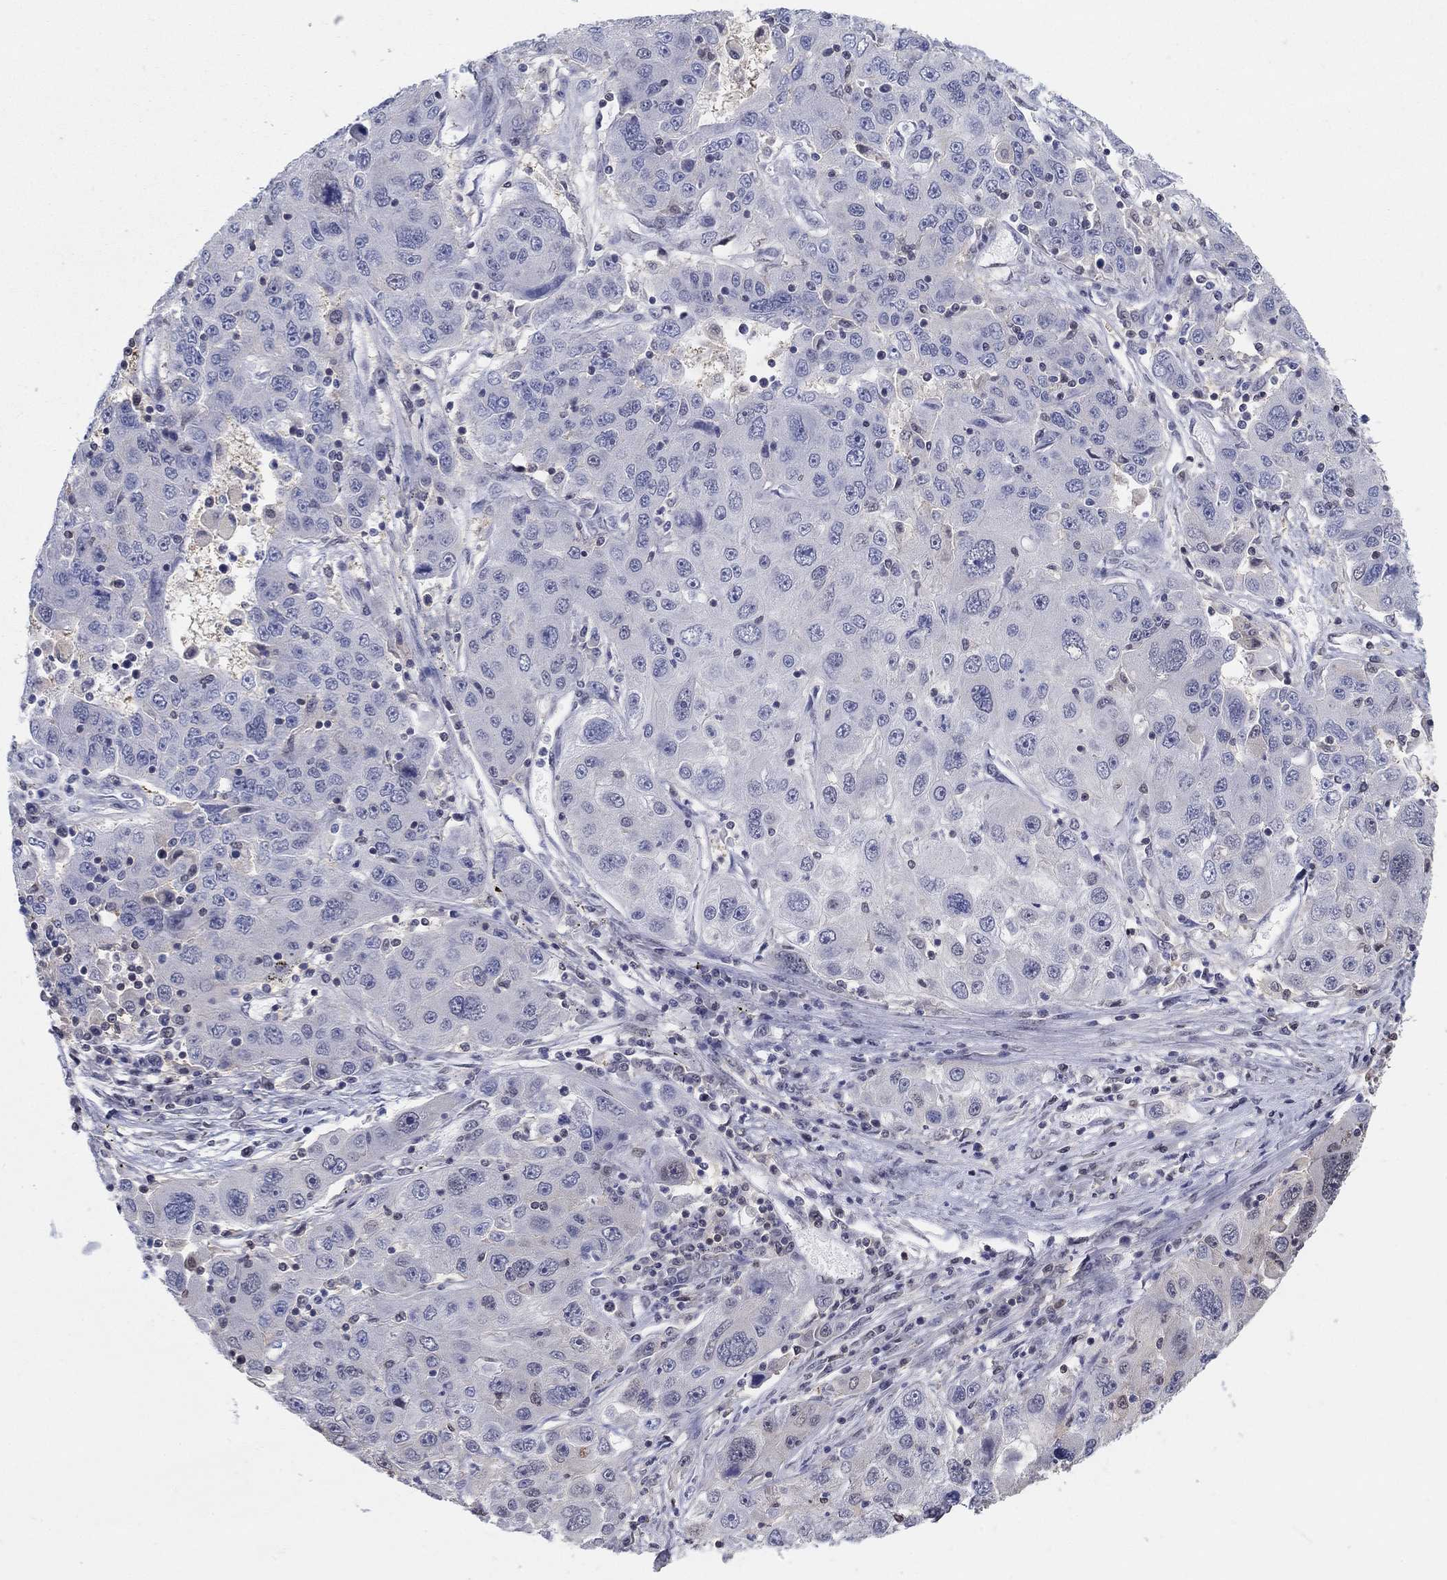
{"staining": {"intensity": "negative", "quantity": "none", "location": "none"}, "tissue": "stomach cancer", "cell_type": "Tumor cells", "image_type": "cancer", "snomed": [{"axis": "morphology", "description": "Adenocarcinoma, NOS"}, {"axis": "topography", "description": "Stomach"}], "caption": "This photomicrograph is of stomach cancer (adenocarcinoma) stained with IHC to label a protein in brown with the nuclei are counter-stained blue. There is no staining in tumor cells.", "gene": "CENPE", "patient": {"sex": "male", "age": 56}}